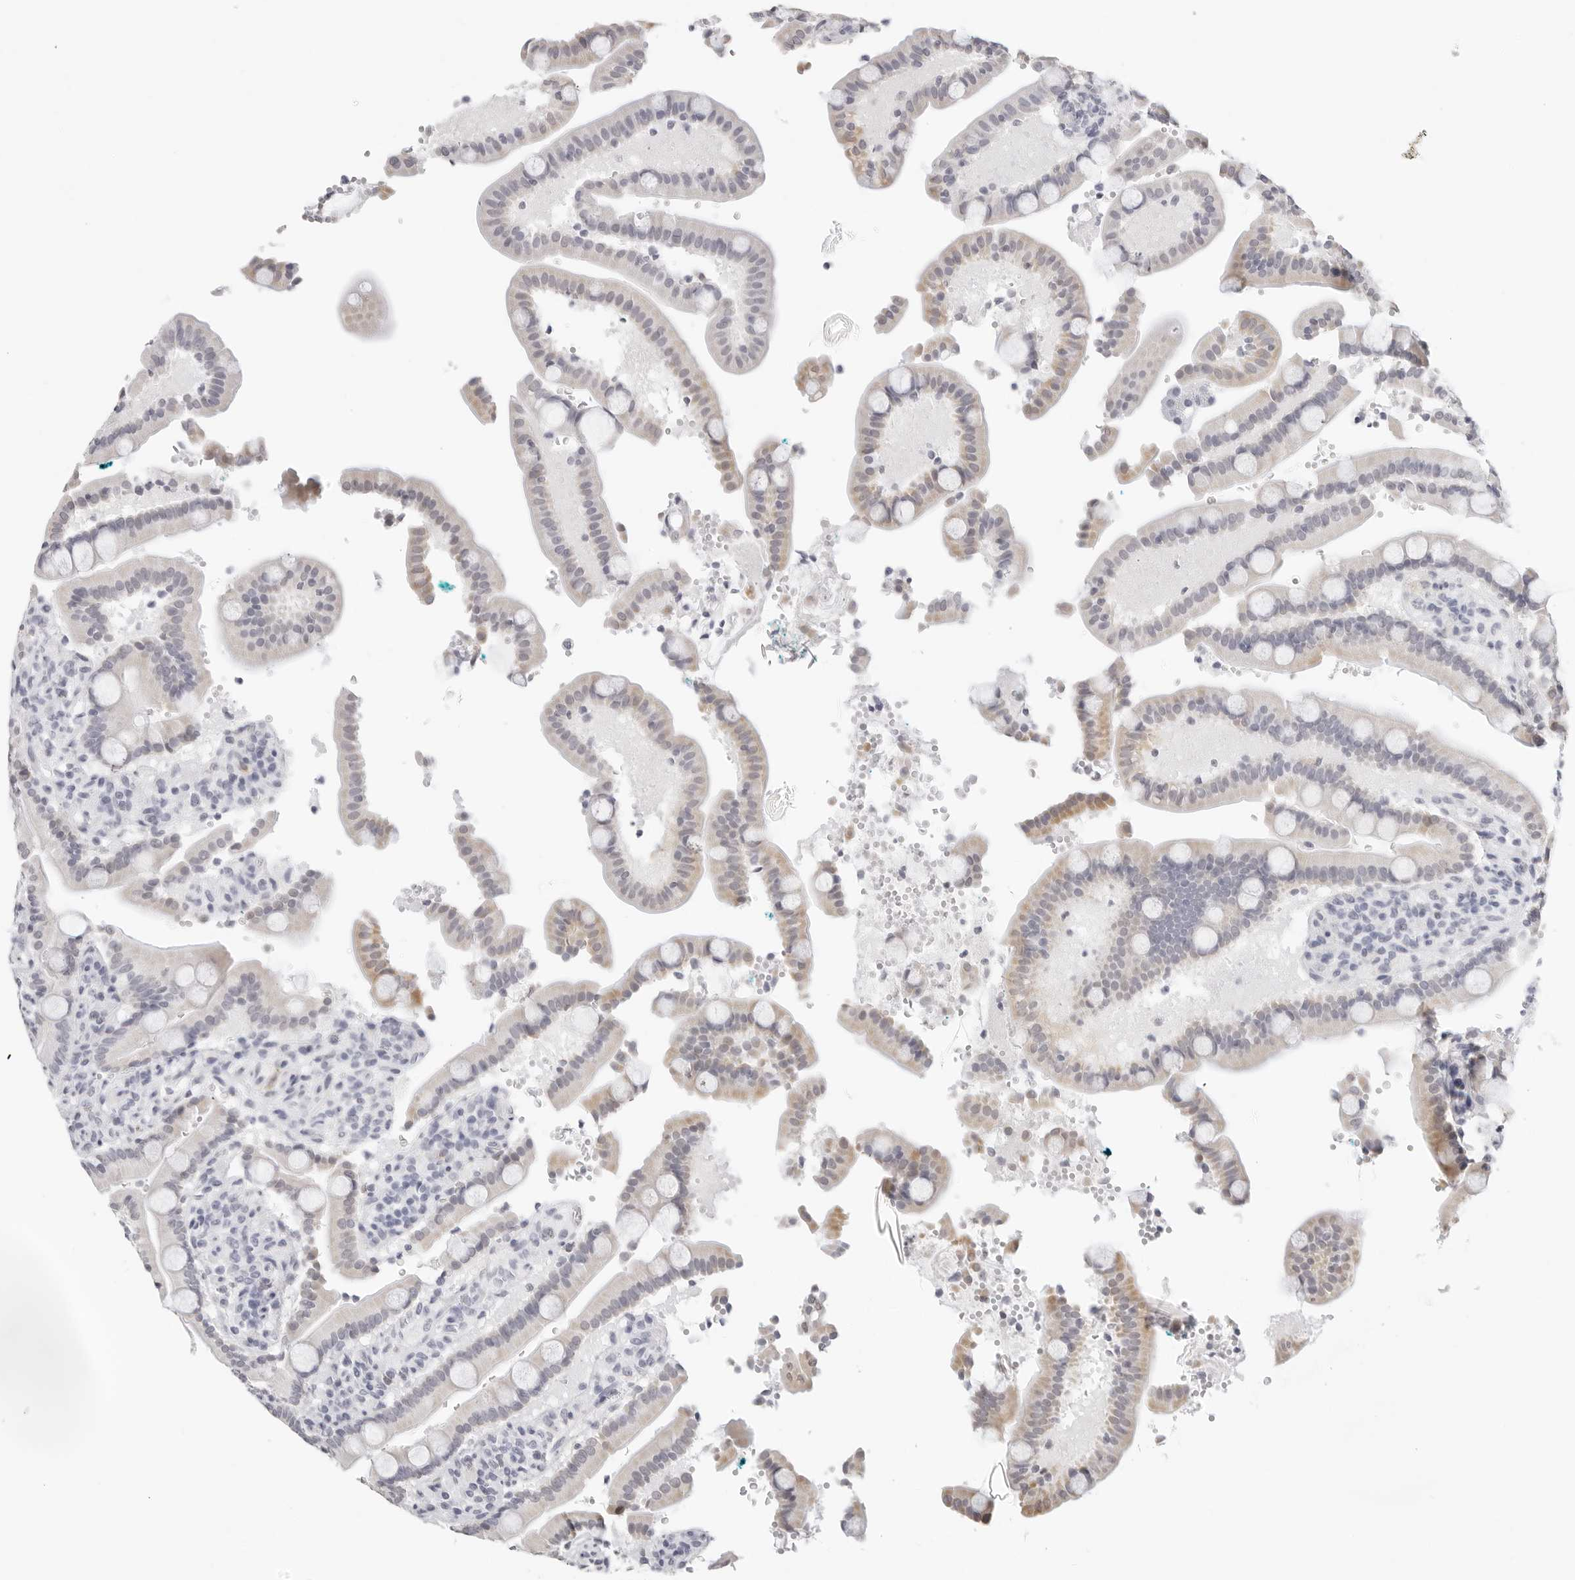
{"staining": {"intensity": "weak", "quantity": "<25%", "location": "cytoplasmic/membranous"}, "tissue": "duodenum", "cell_type": "Glandular cells", "image_type": "normal", "snomed": [{"axis": "morphology", "description": "Normal tissue, NOS"}, {"axis": "topography", "description": "Small intestine, NOS"}], "caption": "Histopathology image shows no protein expression in glandular cells of benign duodenum. The staining is performed using DAB (3,3'-diaminobenzidine) brown chromogen with nuclei counter-stained in using hematoxylin.", "gene": "AGMAT", "patient": {"sex": "female", "age": 71}}